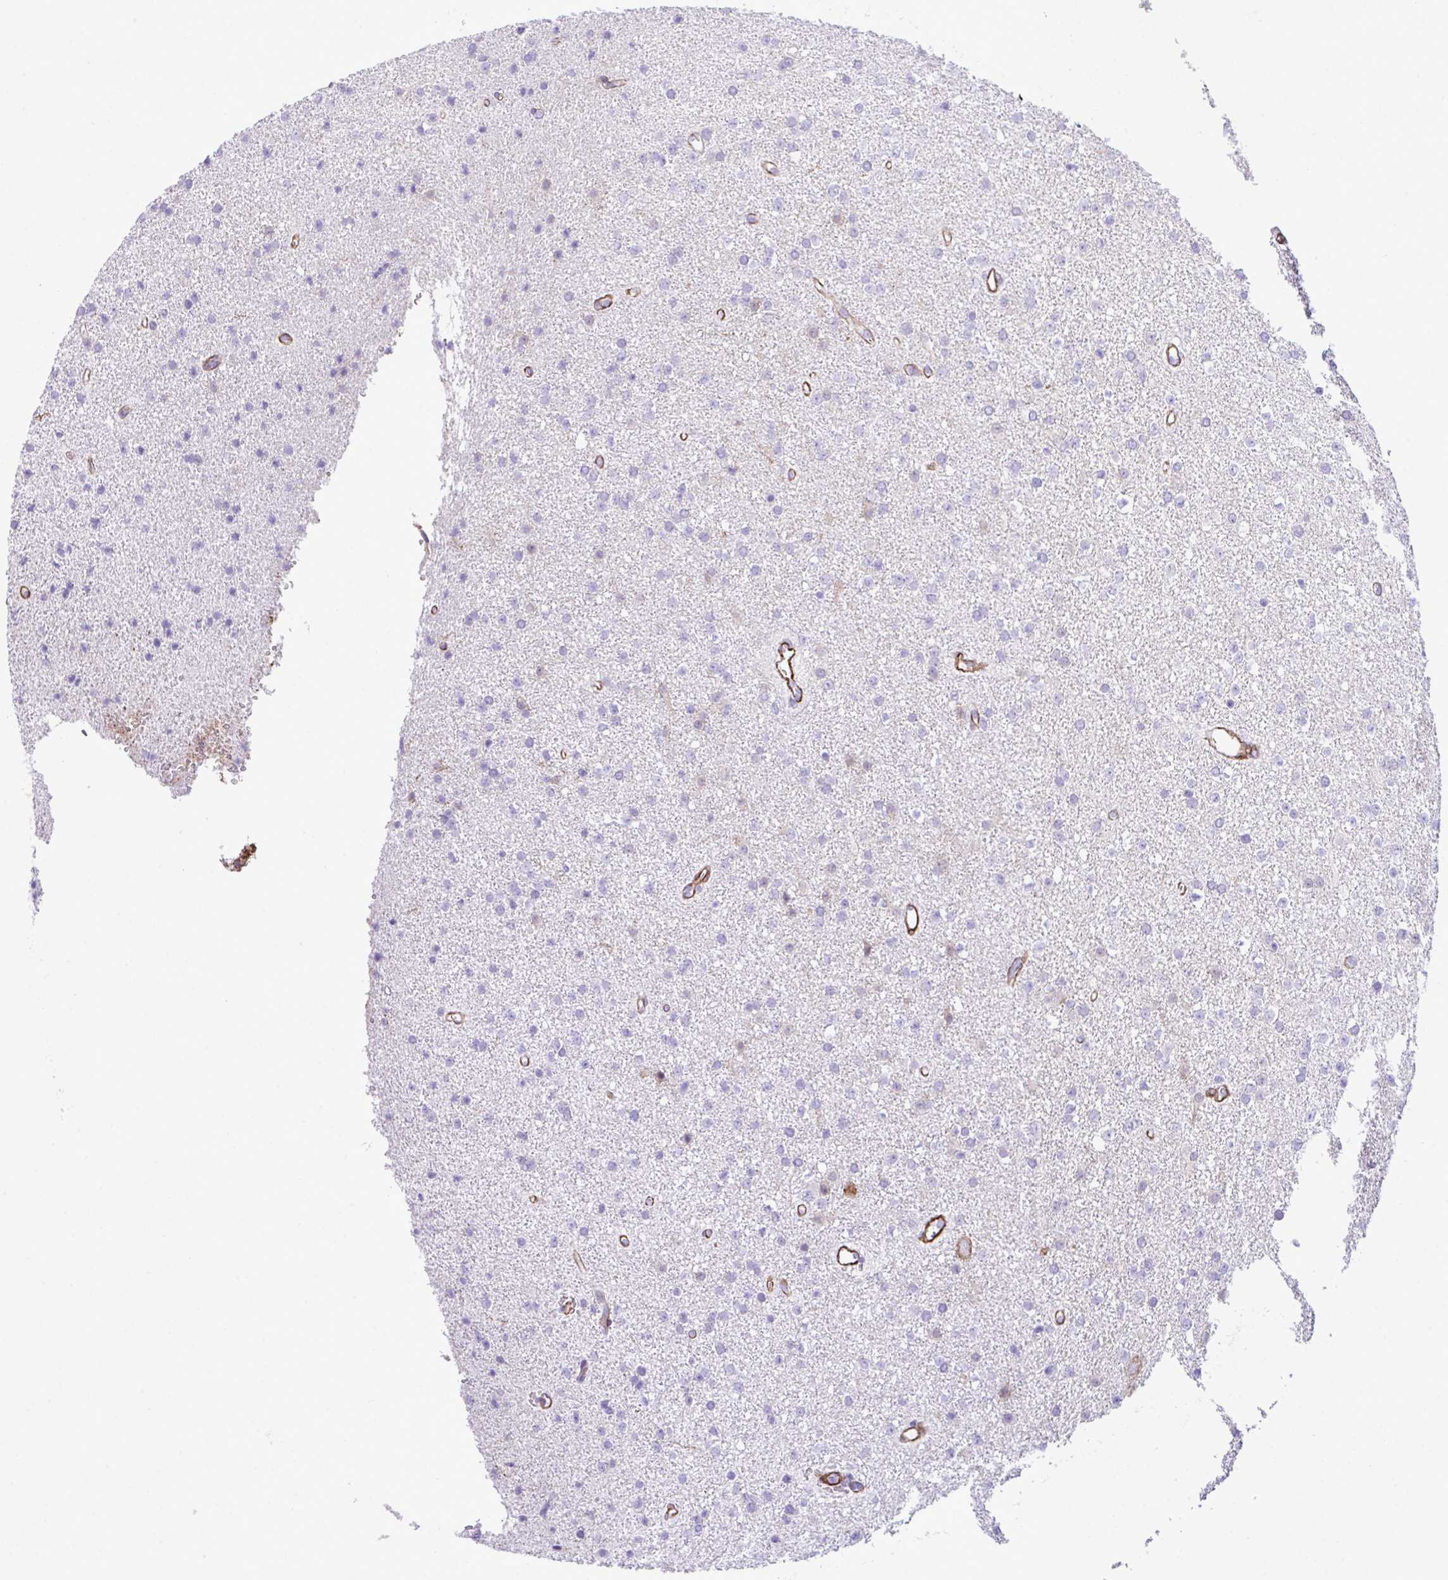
{"staining": {"intensity": "negative", "quantity": "none", "location": "none"}, "tissue": "glioma", "cell_type": "Tumor cells", "image_type": "cancer", "snomed": [{"axis": "morphology", "description": "Glioma, malignant, Low grade"}, {"axis": "topography", "description": "Brain"}], "caption": "There is no significant expression in tumor cells of malignant glioma (low-grade). (Stains: DAB IHC with hematoxylin counter stain, Microscopy: brightfield microscopy at high magnification).", "gene": "SYNPO2L", "patient": {"sex": "female", "age": 34}}